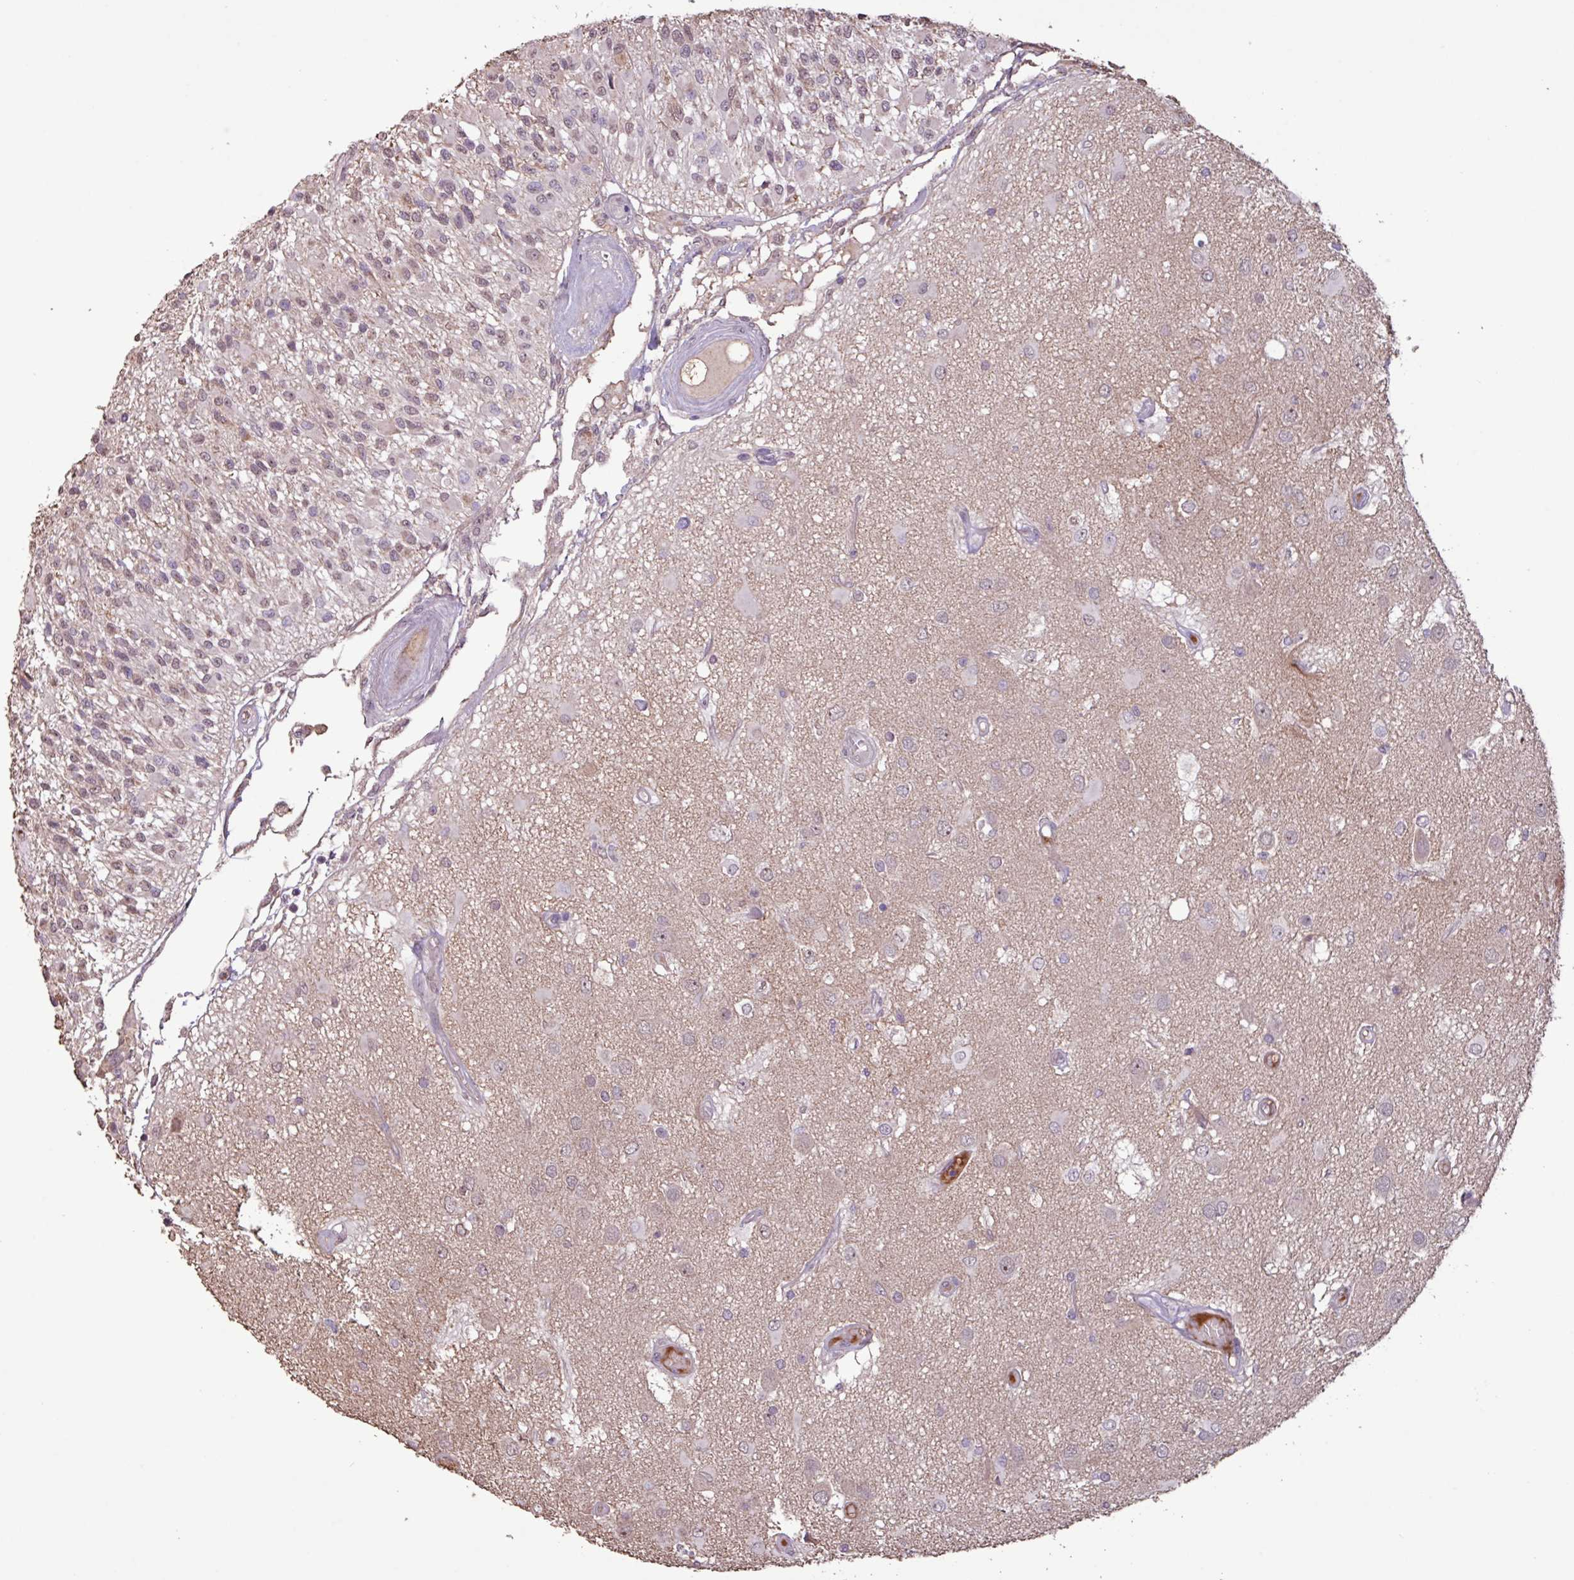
{"staining": {"intensity": "weak", "quantity": "25%-75%", "location": "nuclear"}, "tissue": "glioma", "cell_type": "Tumor cells", "image_type": "cancer", "snomed": [{"axis": "morphology", "description": "Glioma, malignant, High grade"}, {"axis": "morphology", "description": "Glioblastoma, NOS"}, {"axis": "topography", "description": "Brain"}], "caption": "Weak nuclear protein staining is present in approximately 25%-75% of tumor cells in malignant glioma (high-grade). (DAB (3,3'-diaminobenzidine) = brown stain, brightfield microscopy at high magnification).", "gene": "L3MBTL3", "patient": {"sex": "male", "age": 60}}